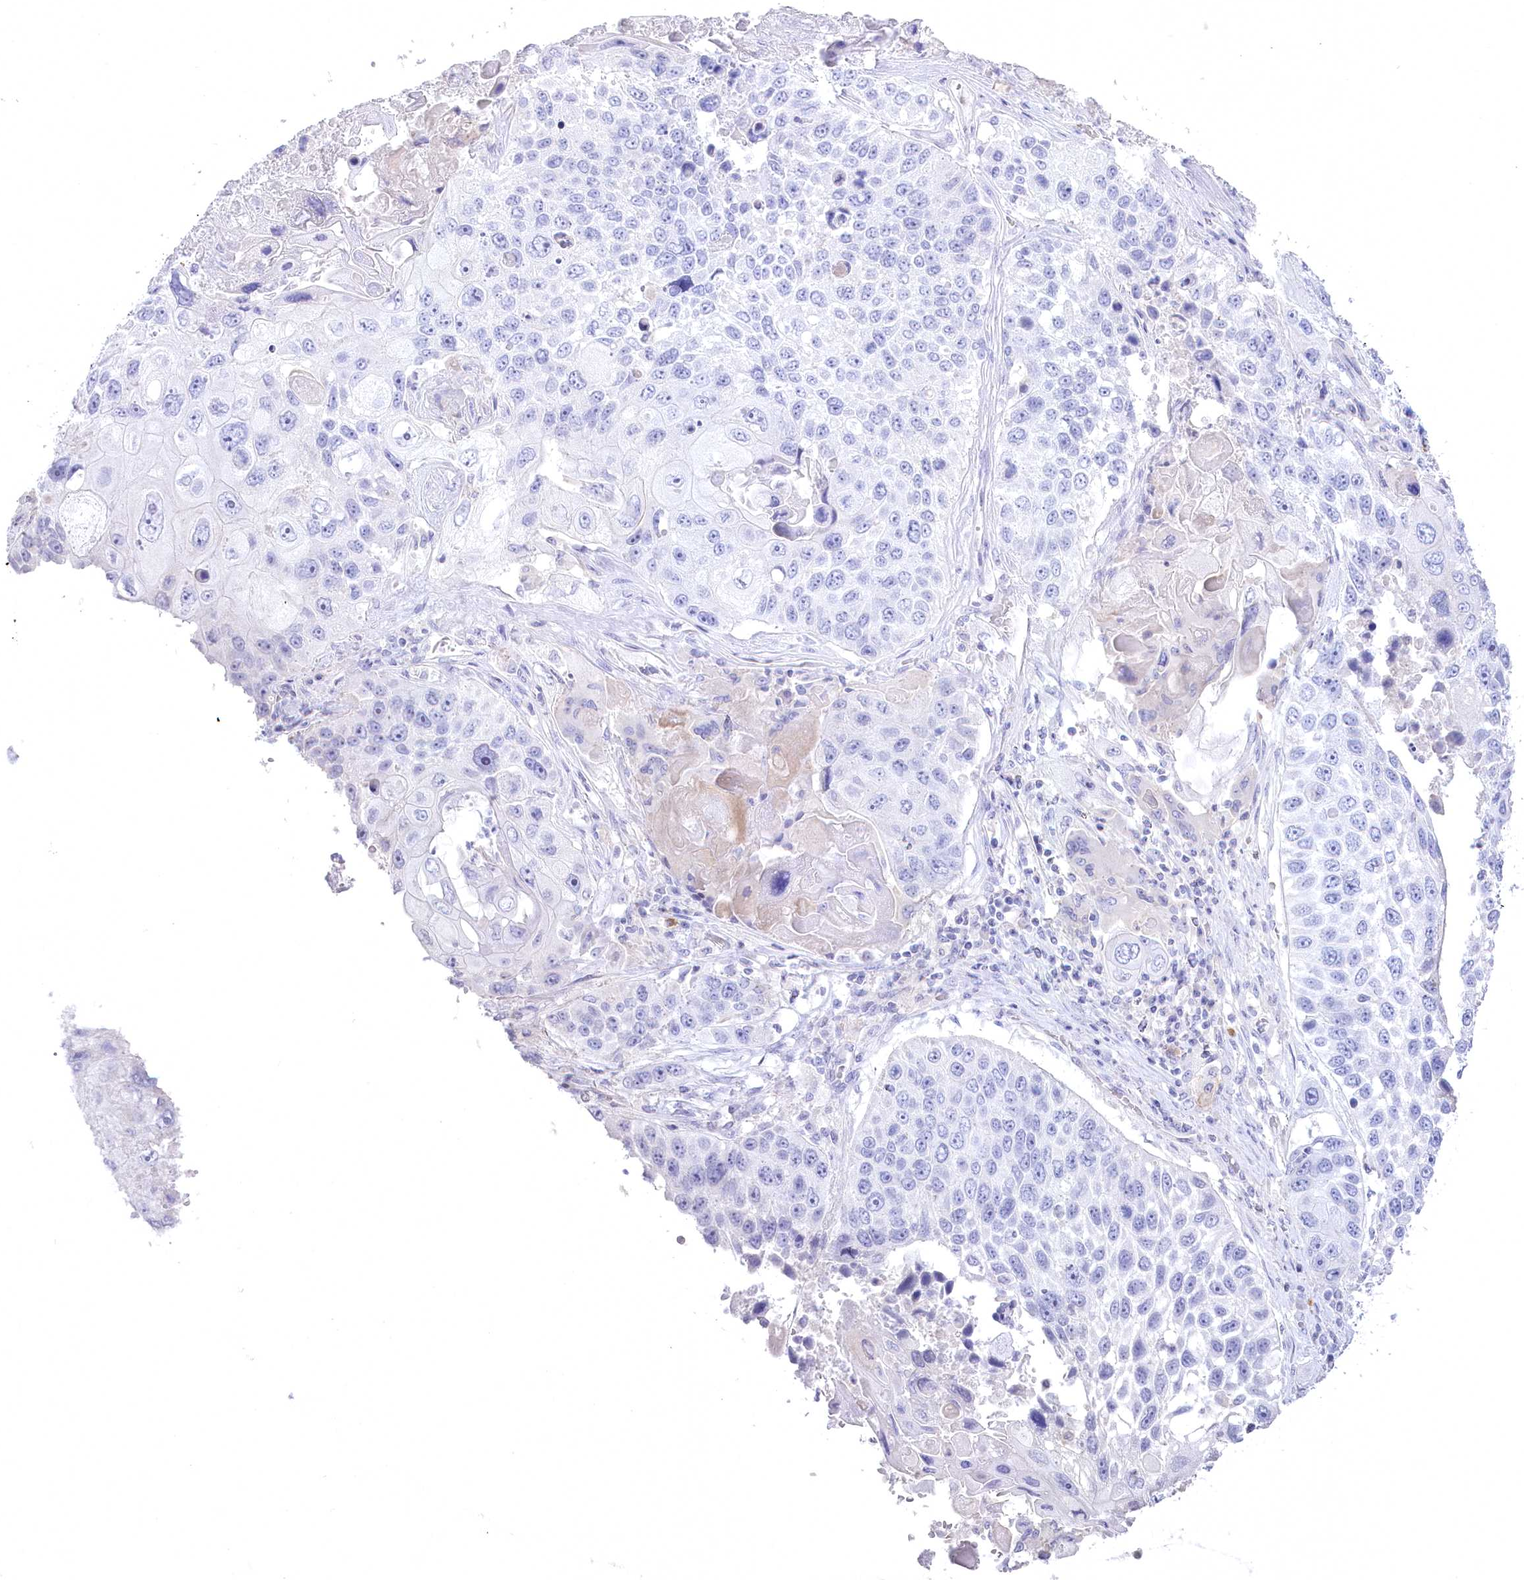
{"staining": {"intensity": "negative", "quantity": "none", "location": "none"}, "tissue": "lung cancer", "cell_type": "Tumor cells", "image_type": "cancer", "snomed": [{"axis": "morphology", "description": "Squamous cell carcinoma, NOS"}, {"axis": "topography", "description": "Lung"}], "caption": "Immunohistochemical staining of human lung squamous cell carcinoma reveals no significant expression in tumor cells.", "gene": "MYOZ1", "patient": {"sex": "male", "age": 61}}